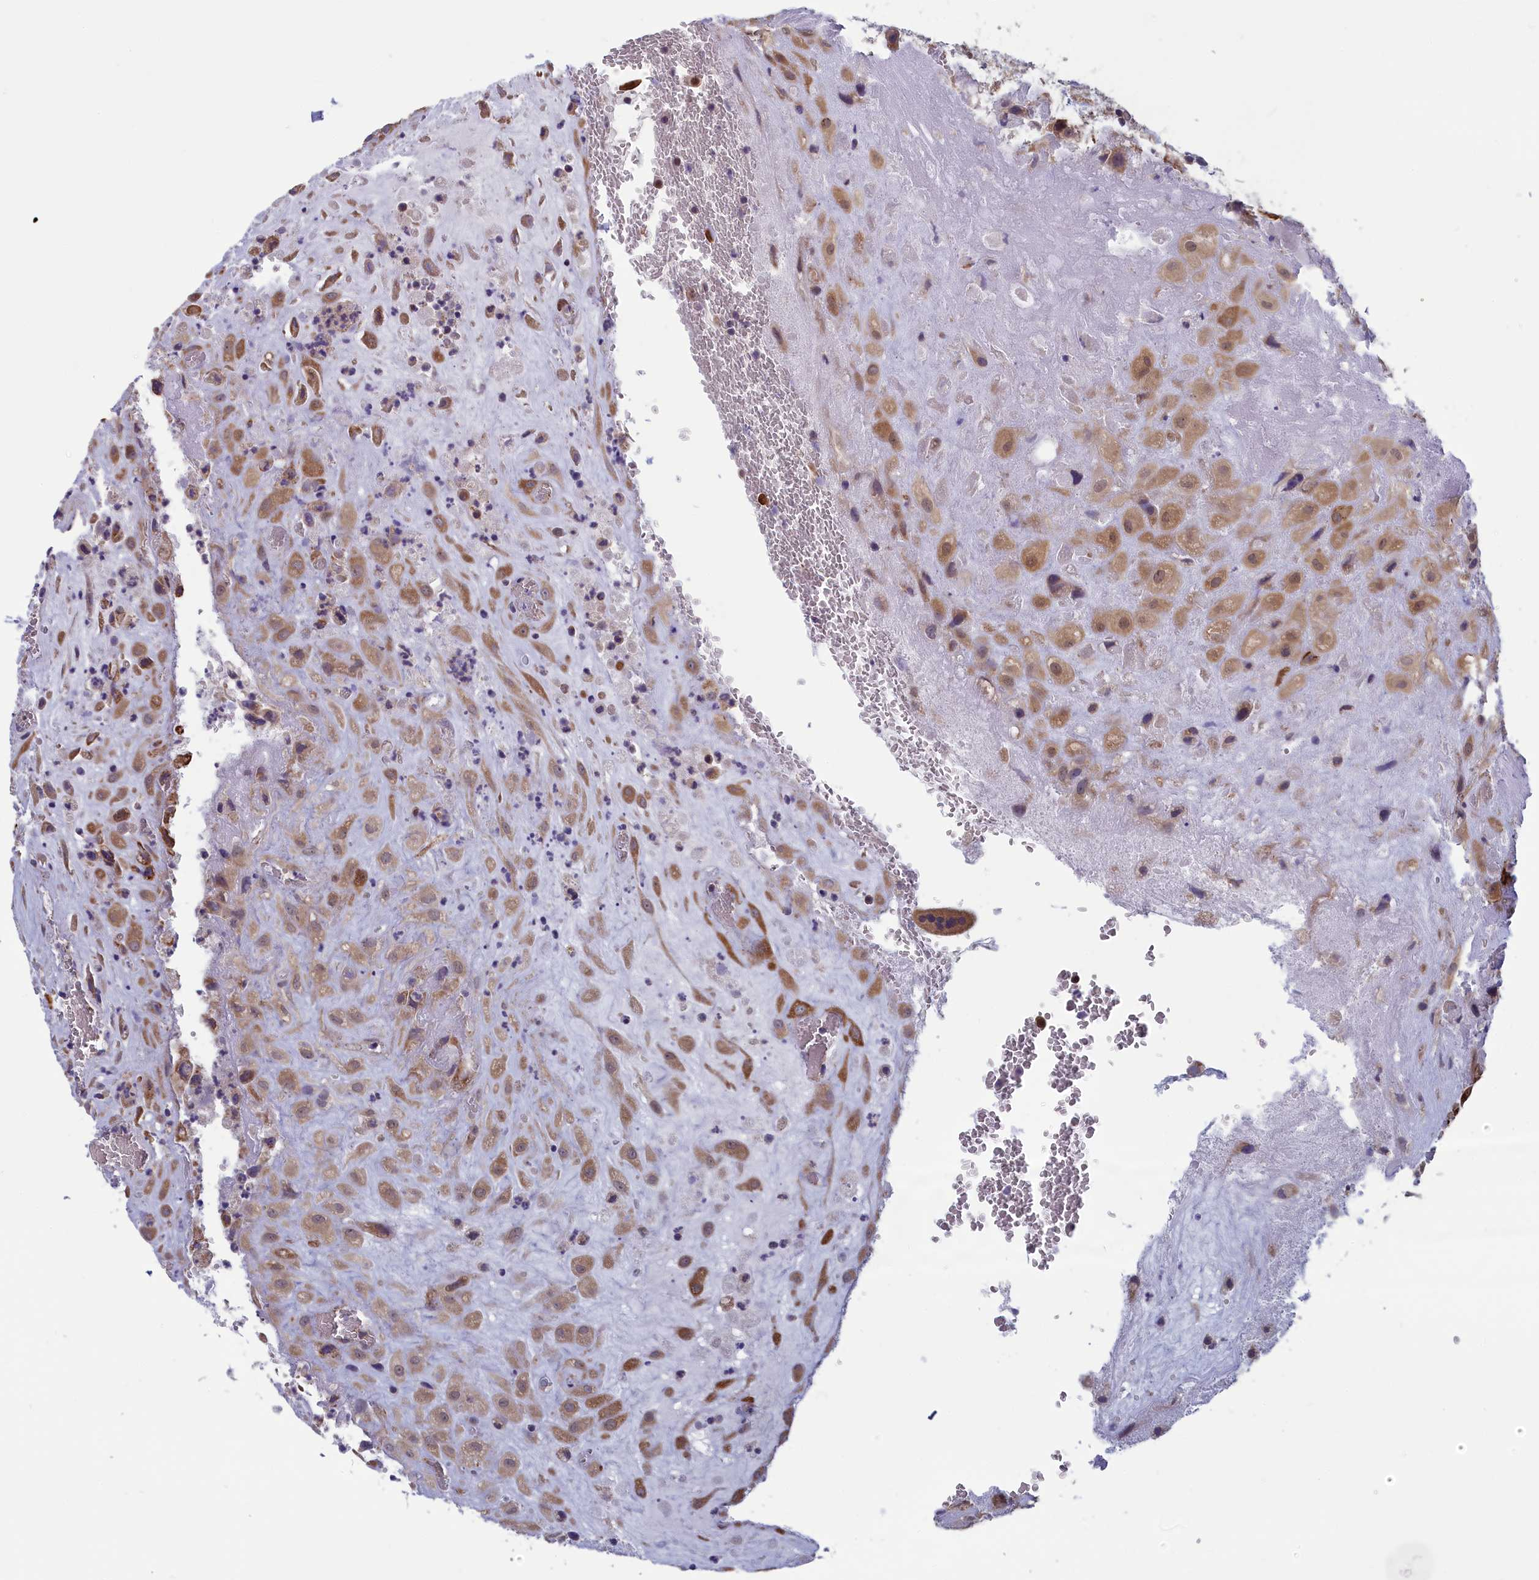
{"staining": {"intensity": "moderate", "quantity": ">75%", "location": "cytoplasmic/membranous"}, "tissue": "placenta", "cell_type": "Decidual cells", "image_type": "normal", "snomed": [{"axis": "morphology", "description": "Normal tissue, NOS"}, {"axis": "topography", "description": "Placenta"}], "caption": "A high-resolution photomicrograph shows IHC staining of normal placenta, which reveals moderate cytoplasmic/membranous positivity in approximately >75% of decidual cells.", "gene": "MRI1", "patient": {"sex": "female", "age": 35}}